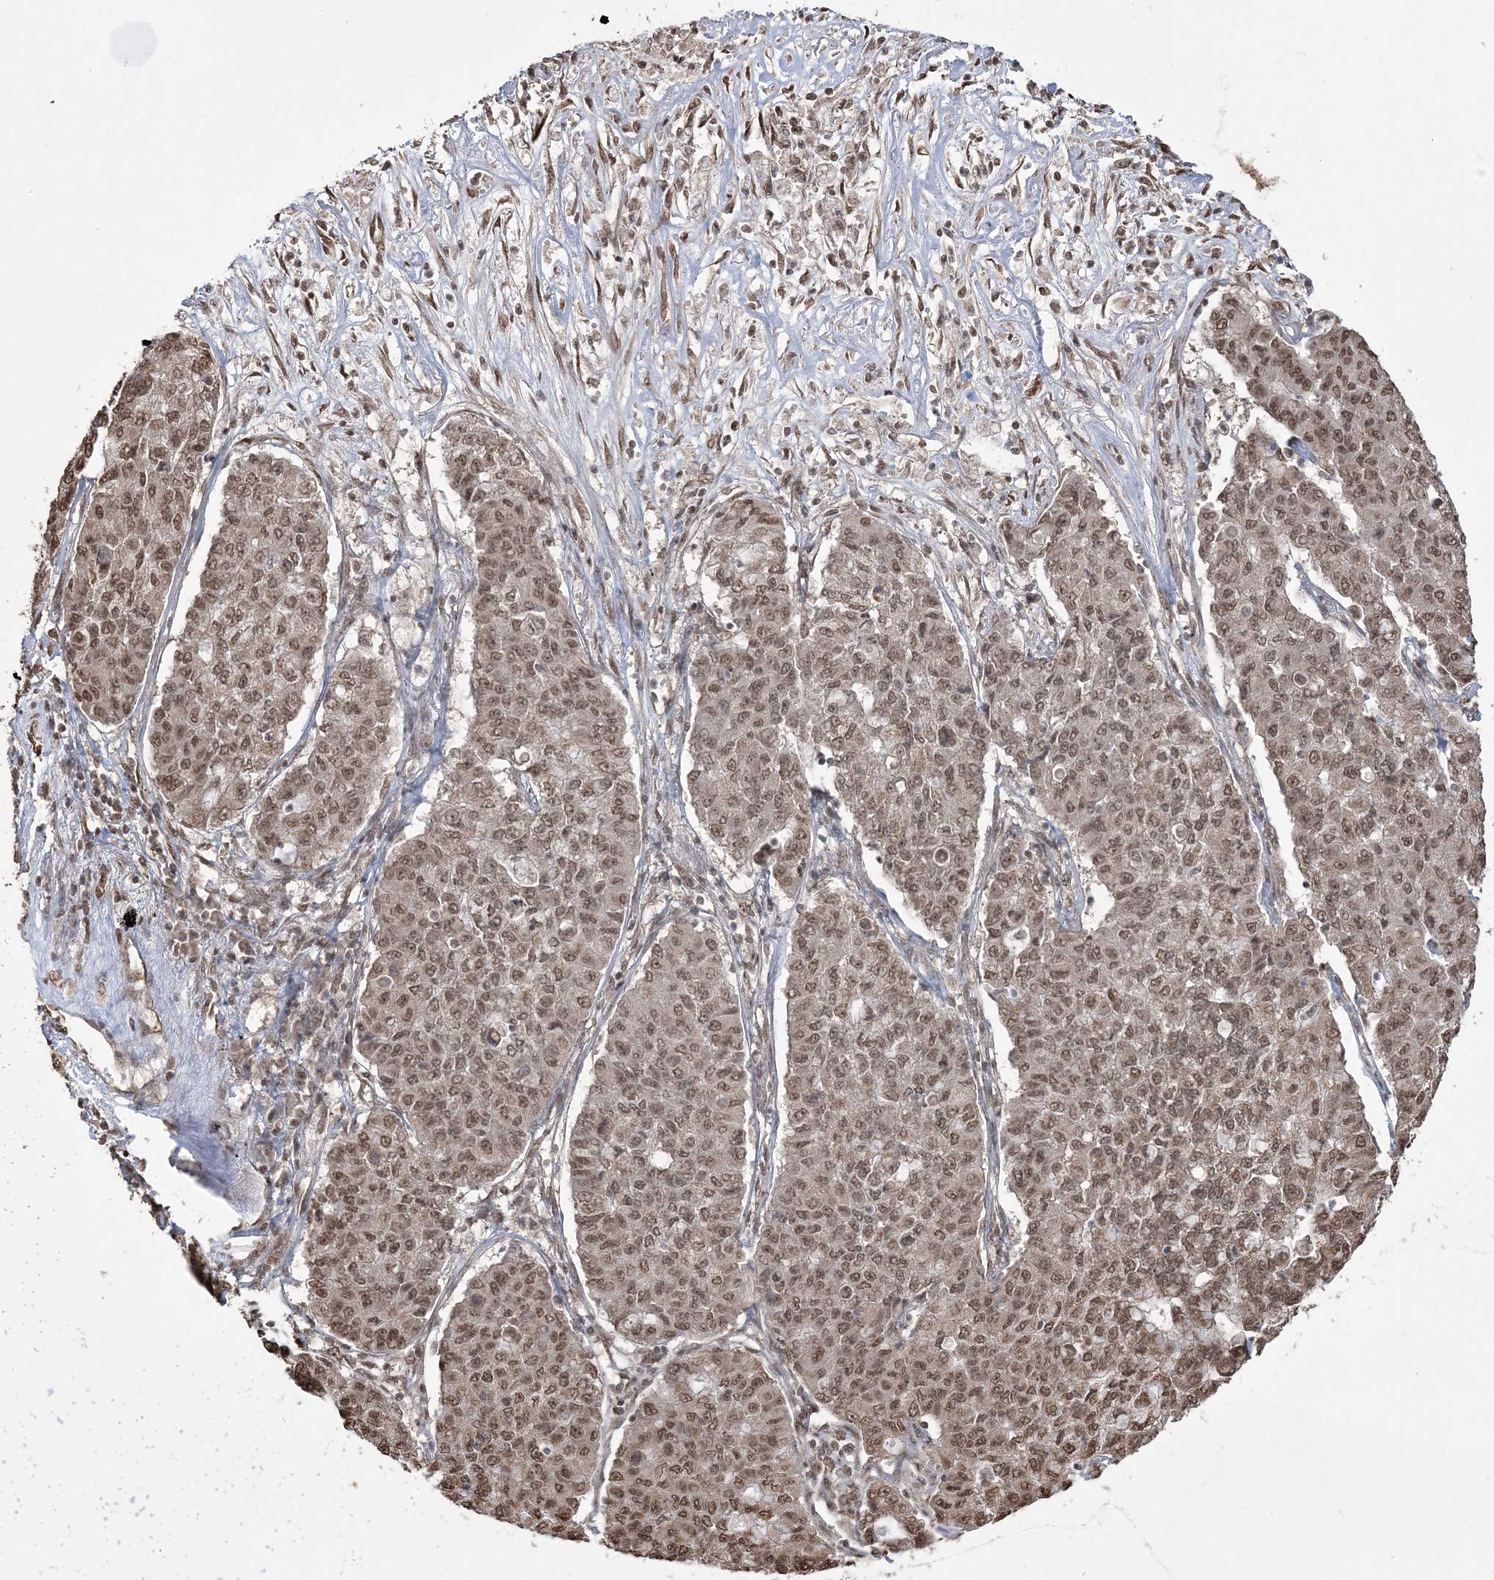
{"staining": {"intensity": "moderate", "quantity": ">75%", "location": "nuclear"}, "tissue": "lung cancer", "cell_type": "Tumor cells", "image_type": "cancer", "snomed": [{"axis": "morphology", "description": "Squamous cell carcinoma, NOS"}, {"axis": "topography", "description": "Lung"}], "caption": "Tumor cells show medium levels of moderate nuclear positivity in about >75% of cells in human lung cancer.", "gene": "ZNF839", "patient": {"sex": "male", "age": 74}}